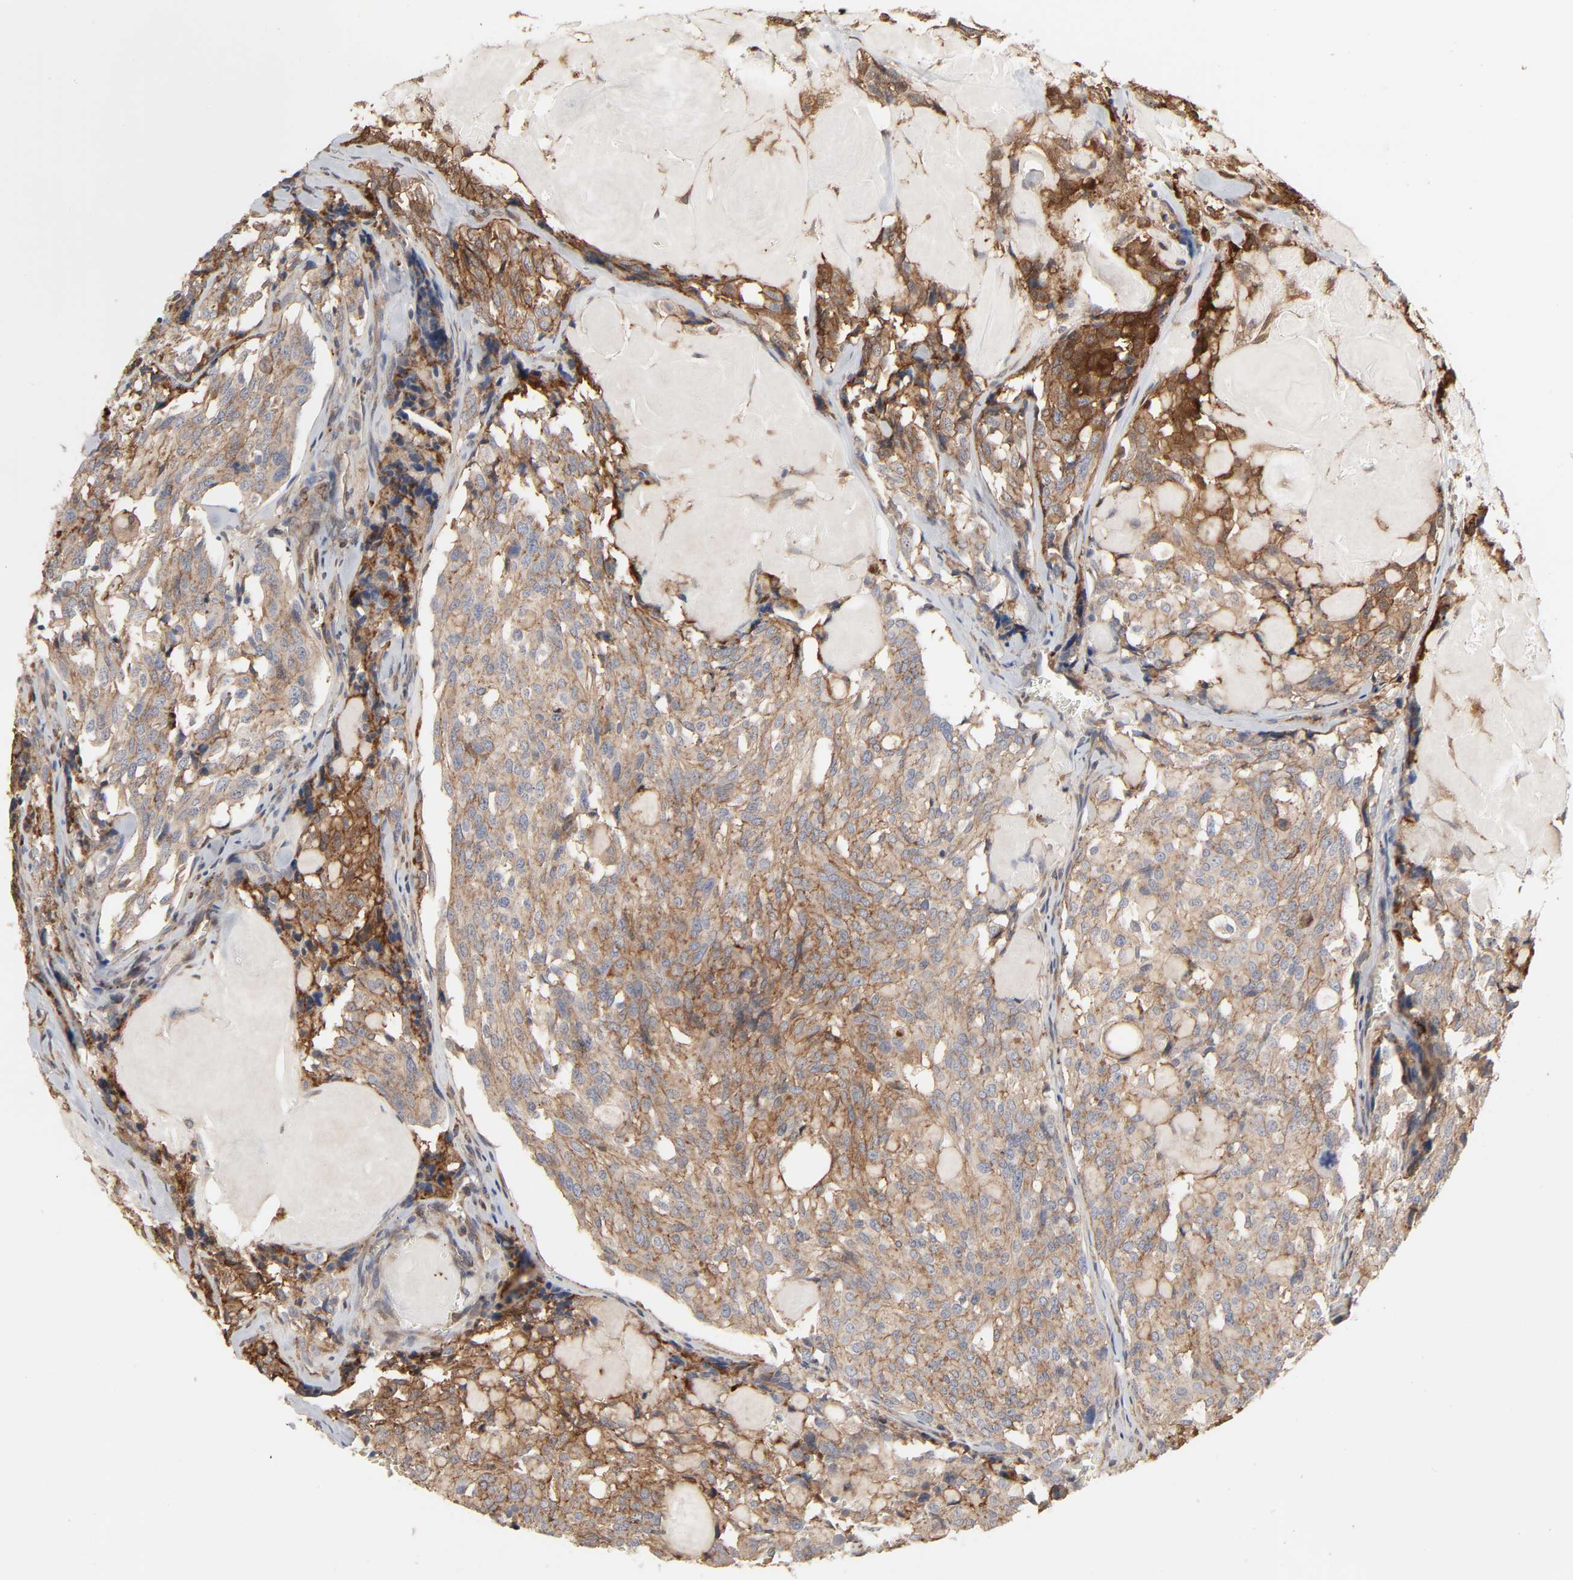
{"staining": {"intensity": "moderate", "quantity": ">75%", "location": "cytoplasmic/membranous"}, "tissue": "thyroid cancer", "cell_type": "Tumor cells", "image_type": "cancer", "snomed": [{"axis": "morphology", "description": "Carcinoma, NOS"}, {"axis": "morphology", "description": "Carcinoid, malignant, NOS"}, {"axis": "topography", "description": "Thyroid gland"}], "caption": "This is an image of immunohistochemistry staining of thyroid cancer, which shows moderate positivity in the cytoplasmic/membranous of tumor cells.", "gene": "NDRG2", "patient": {"sex": "male", "age": 33}}